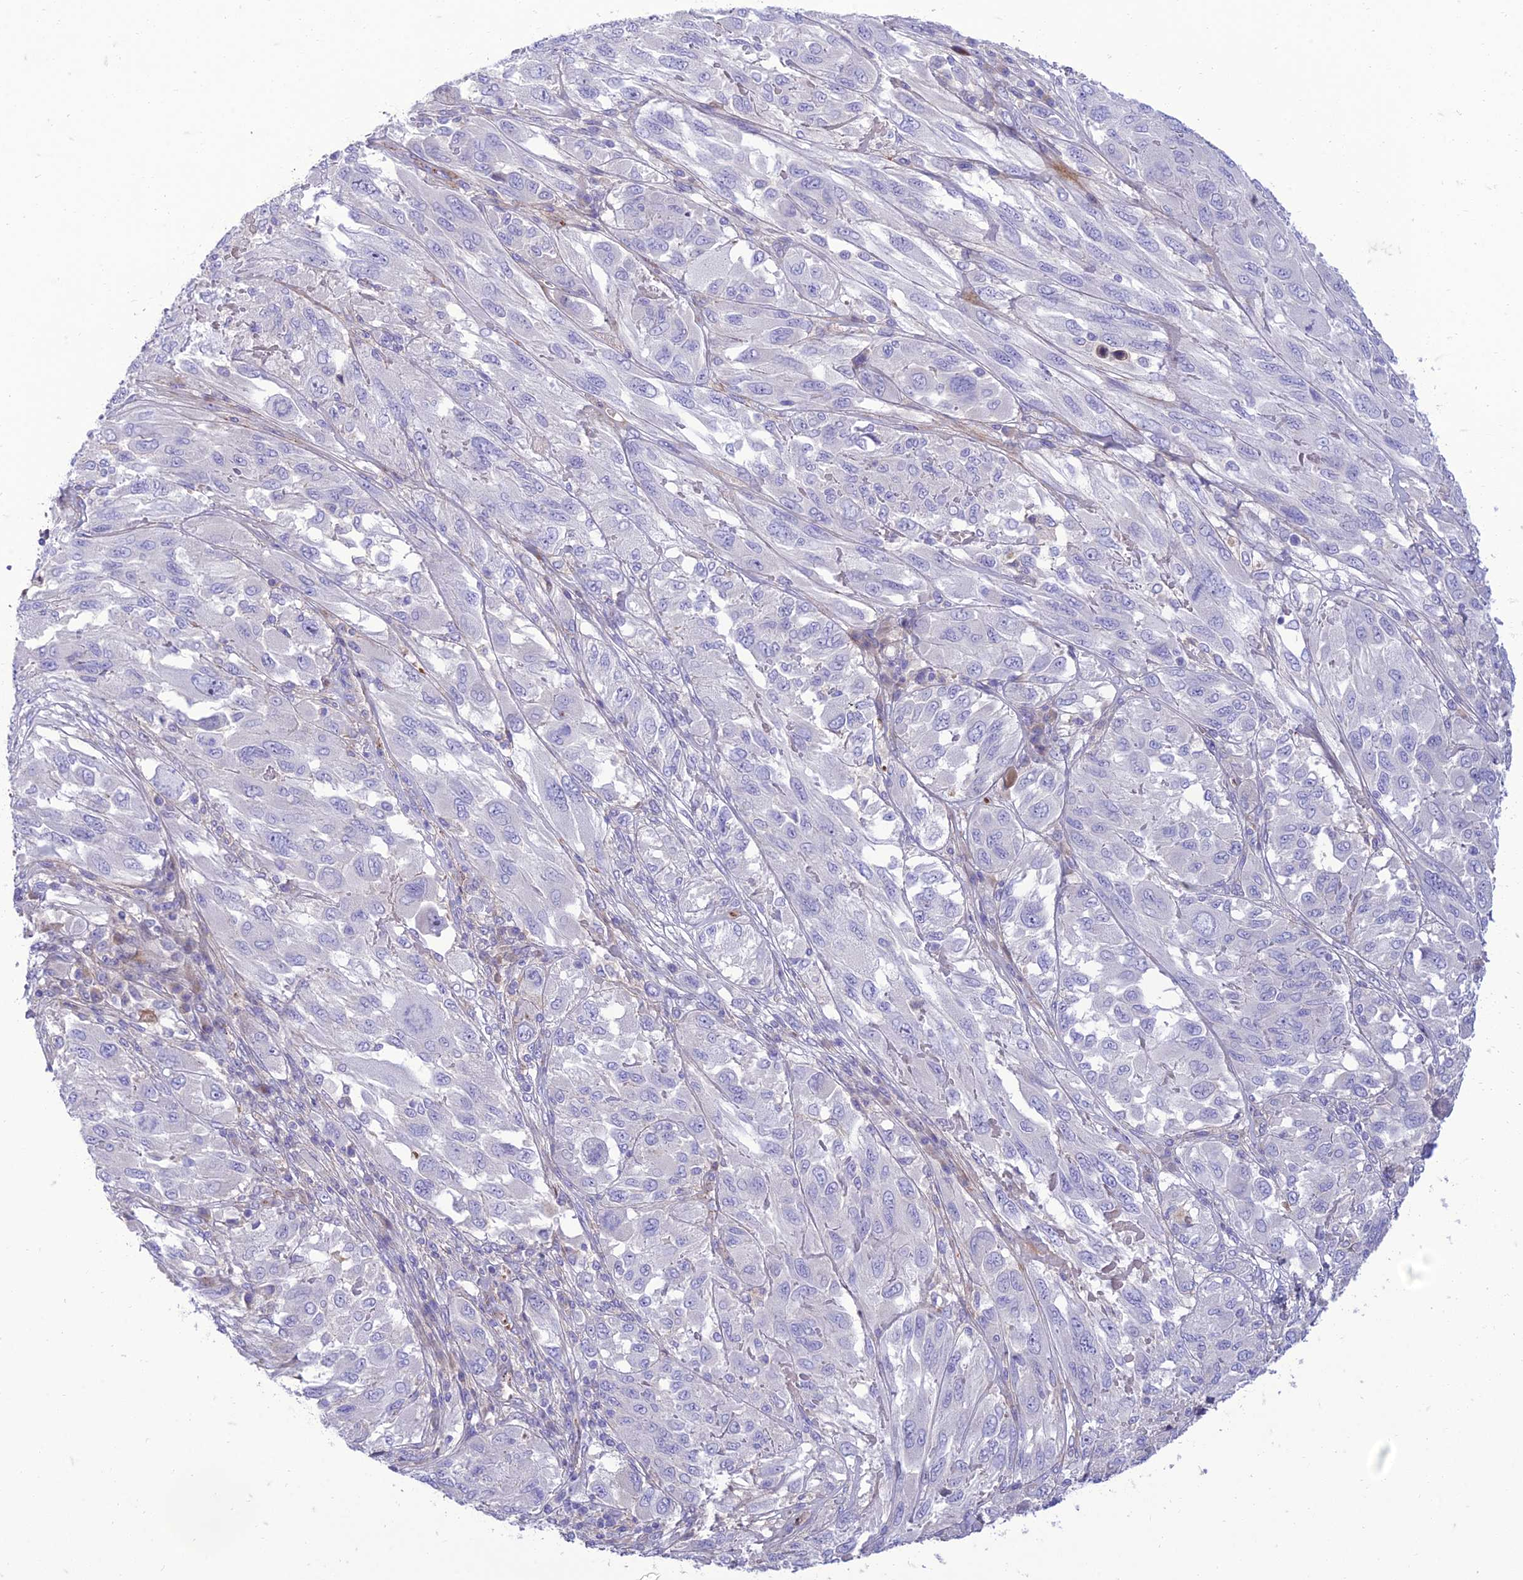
{"staining": {"intensity": "negative", "quantity": "none", "location": "none"}, "tissue": "melanoma", "cell_type": "Tumor cells", "image_type": "cancer", "snomed": [{"axis": "morphology", "description": "Malignant melanoma, NOS"}, {"axis": "topography", "description": "Skin"}], "caption": "IHC of human malignant melanoma reveals no positivity in tumor cells.", "gene": "SEL1L3", "patient": {"sex": "female", "age": 91}}